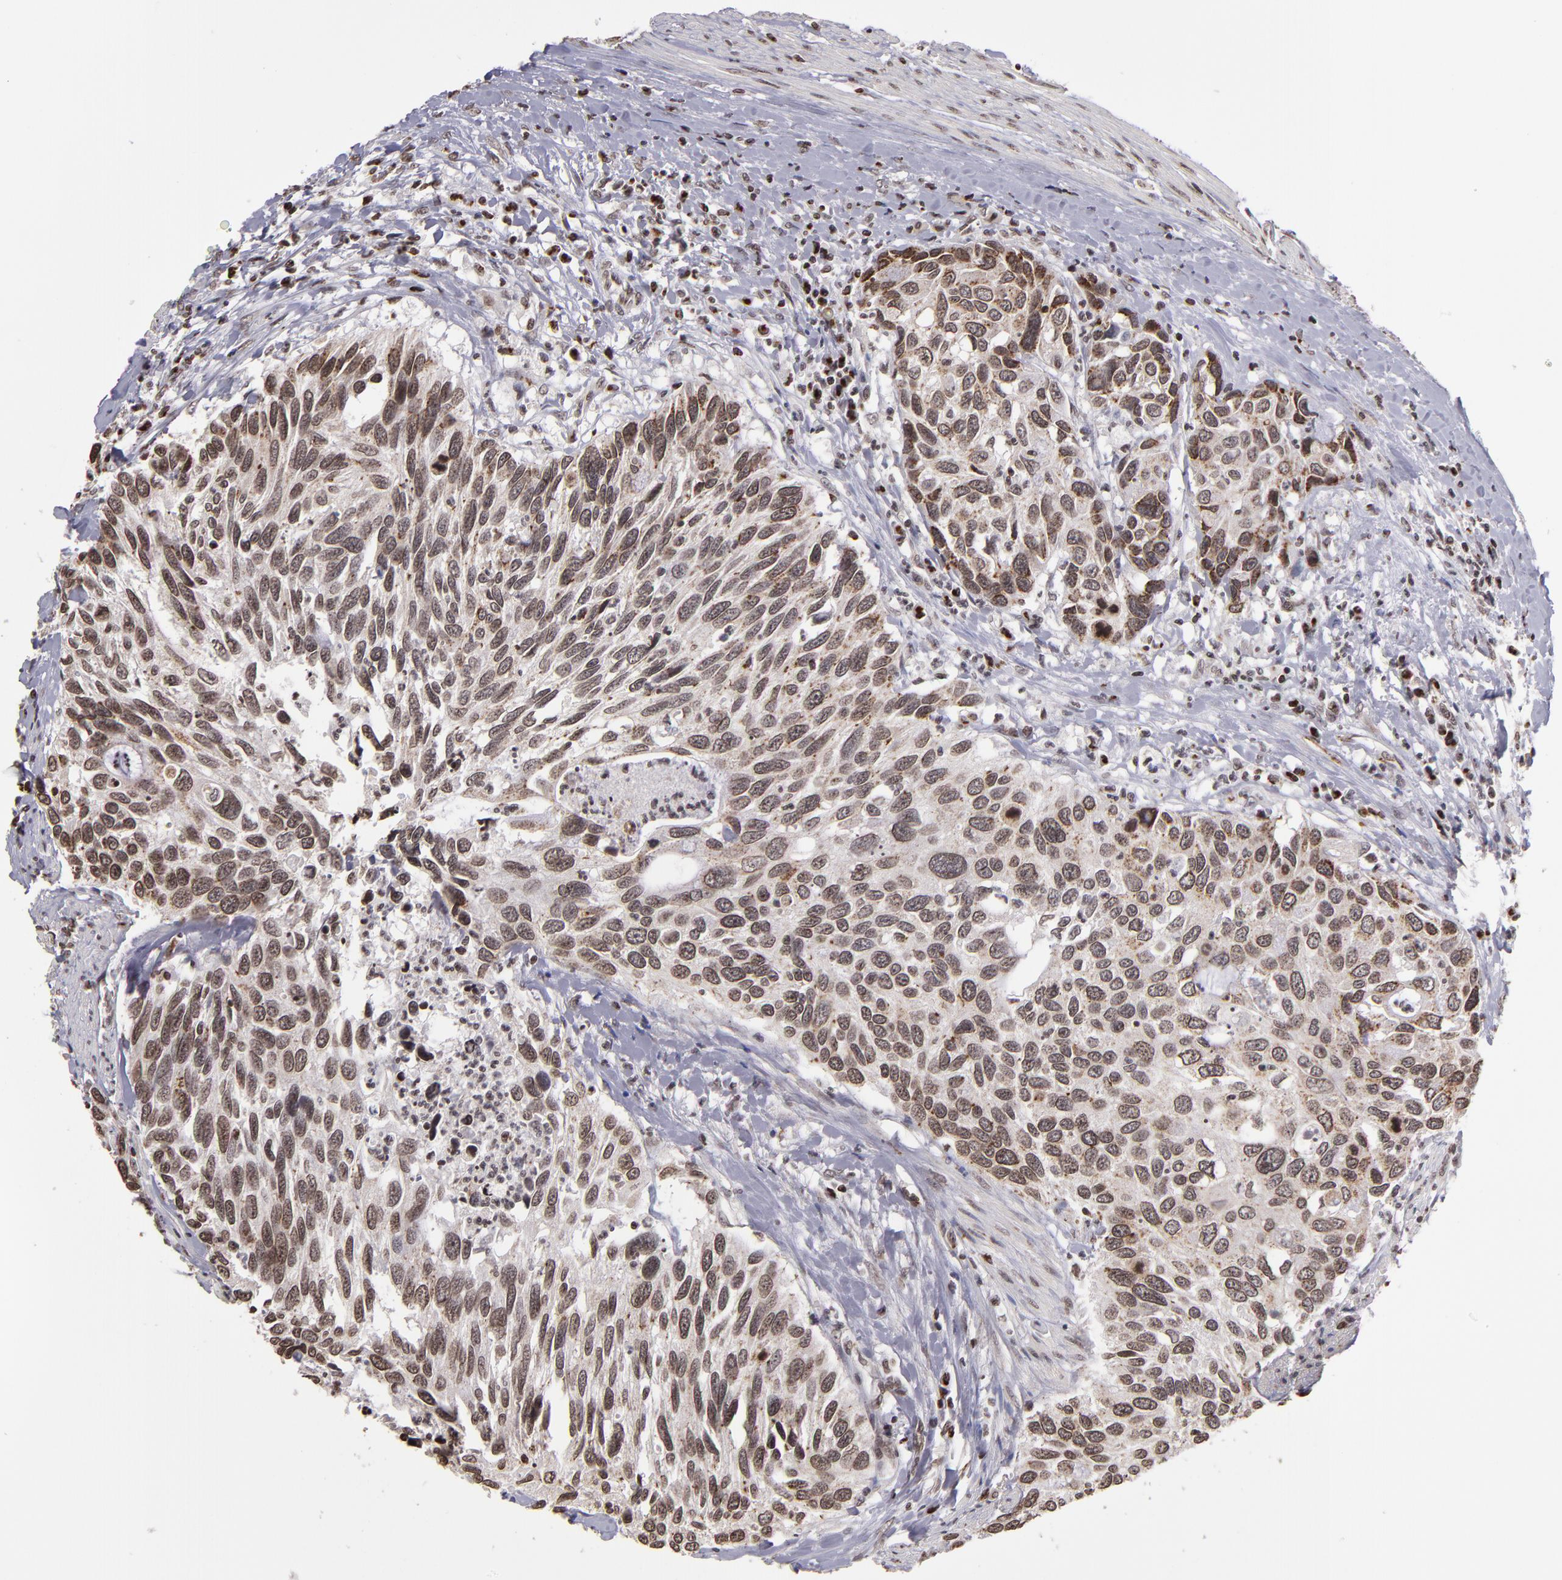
{"staining": {"intensity": "strong", "quantity": ">75%", "location": "cytoplasmic/membranous,nuclear"}, "tissue": "urothelial cancer", "cell_type": "Tumor cells", "image_type": "cancer", "snomed": [{"axis": "morphology", "description": "Urothelial carcinoma, High grade"}, {"axis": "topography", "description": "Urinary bladder"}], "caption": "Urothelial cancer tissue displays strong cytoplasmic/membranous and nuclear expression in about >75% of tumor cells, visualized by immunohistochemistry. (DAB (3,3'-diaminobenzidine) IHC, brown staining for protein, blue staining for nuclei).", "gene": "CSDC2", "patient": {"sex": "male", "age": 66}}